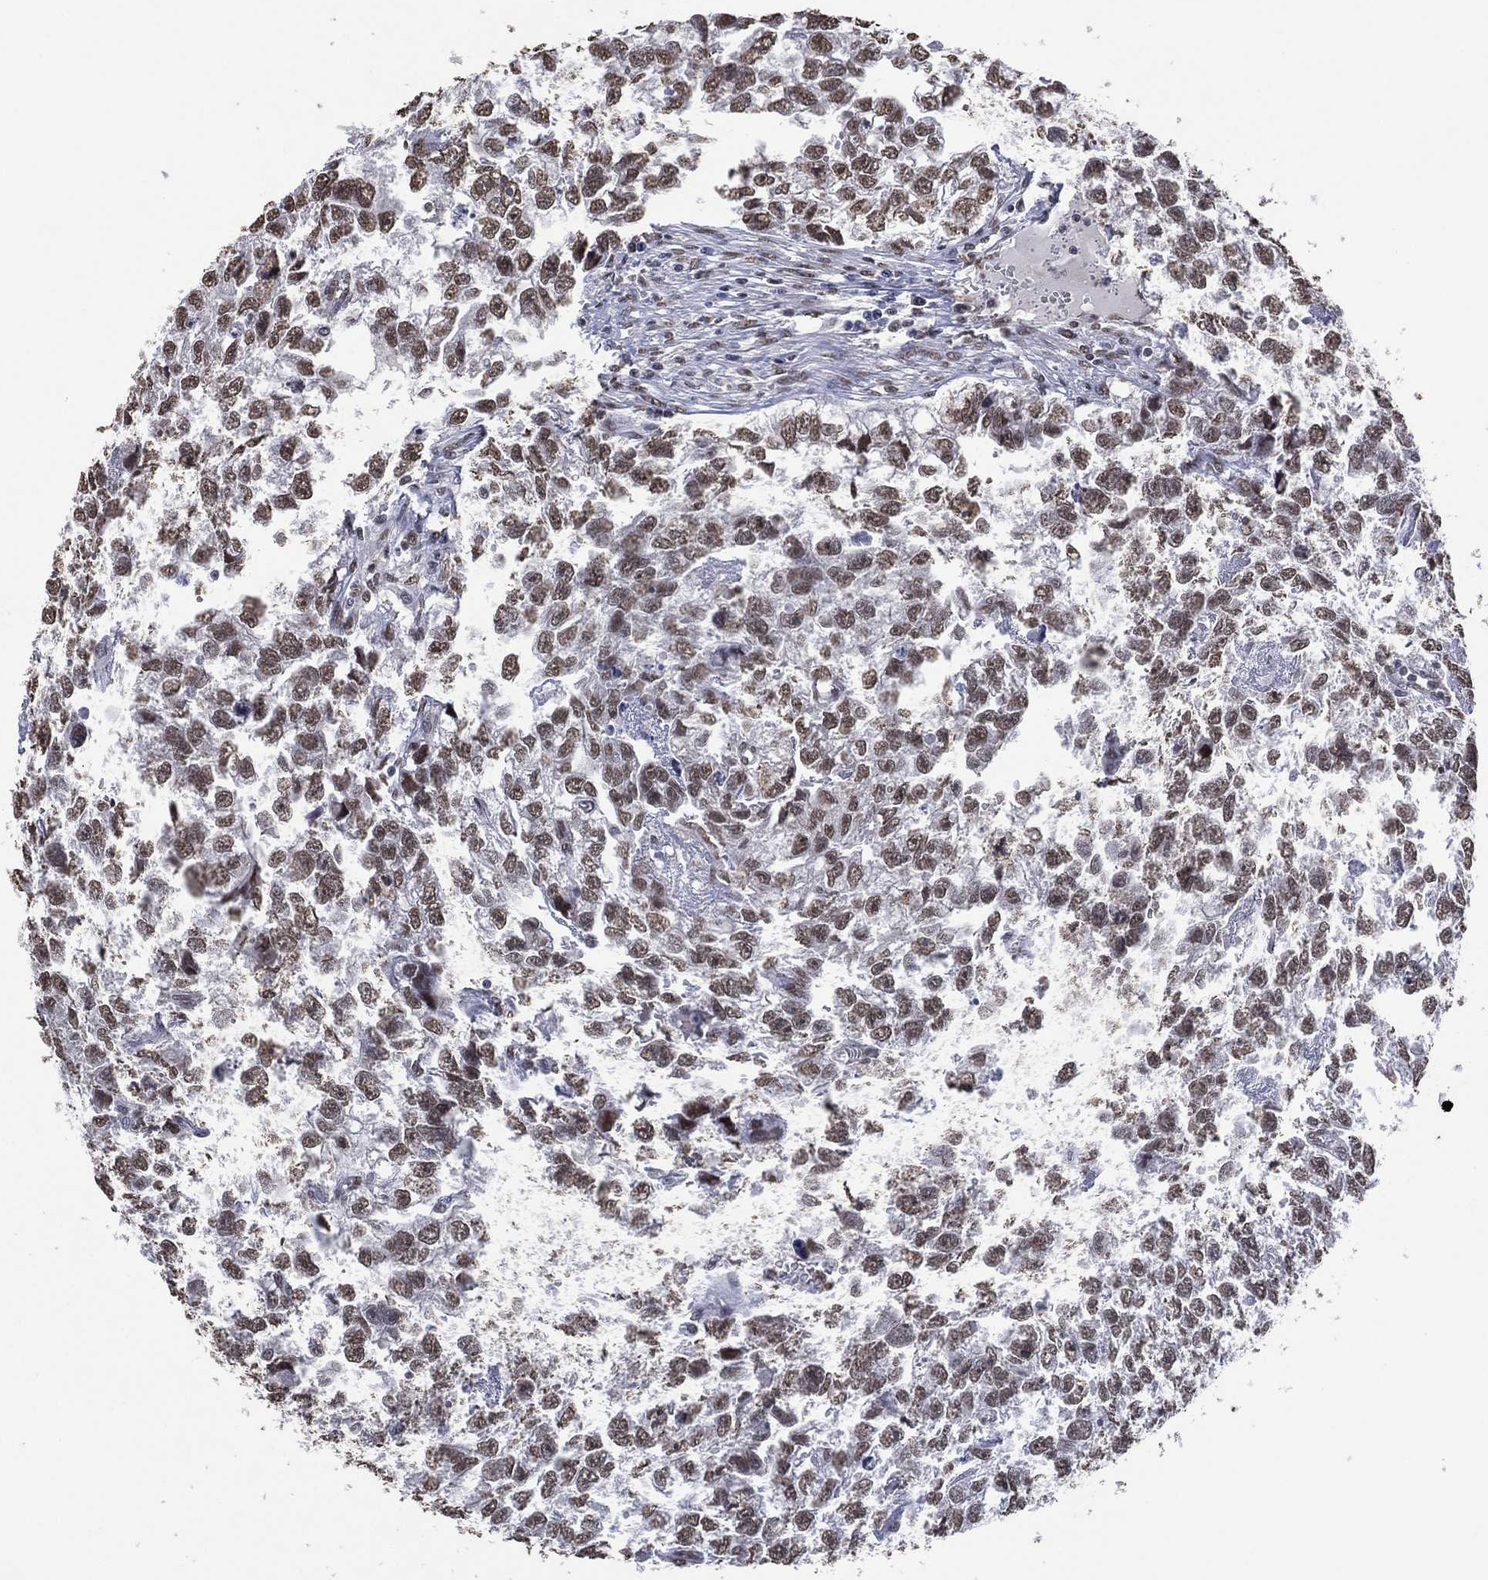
{"staining": {"intensity": "moderate", "quantity": "25%-75%", "location": "nuclear"}, "tissue": "testis cancer", "cell_type": "Tumor cells", "image_type": "cancer", "snomed": [{"axis": "morphology", "description": "Carcinoma, Embryonal, NOS"}, {"axis": "morphology", "description": "Teratoma, malignant, NOS"}, {"axis": "topography", "description": "Testis"}], "caption": "High-power microscopy captured an immunohistochemistry (IHC) image of testis cancer (teratoma (malignant)), revealing moderate nuclear positivity in about 25%-75% of tumor cells.", "gene": "EHMT1", "patient": {"sex": "male", "age": 44}}